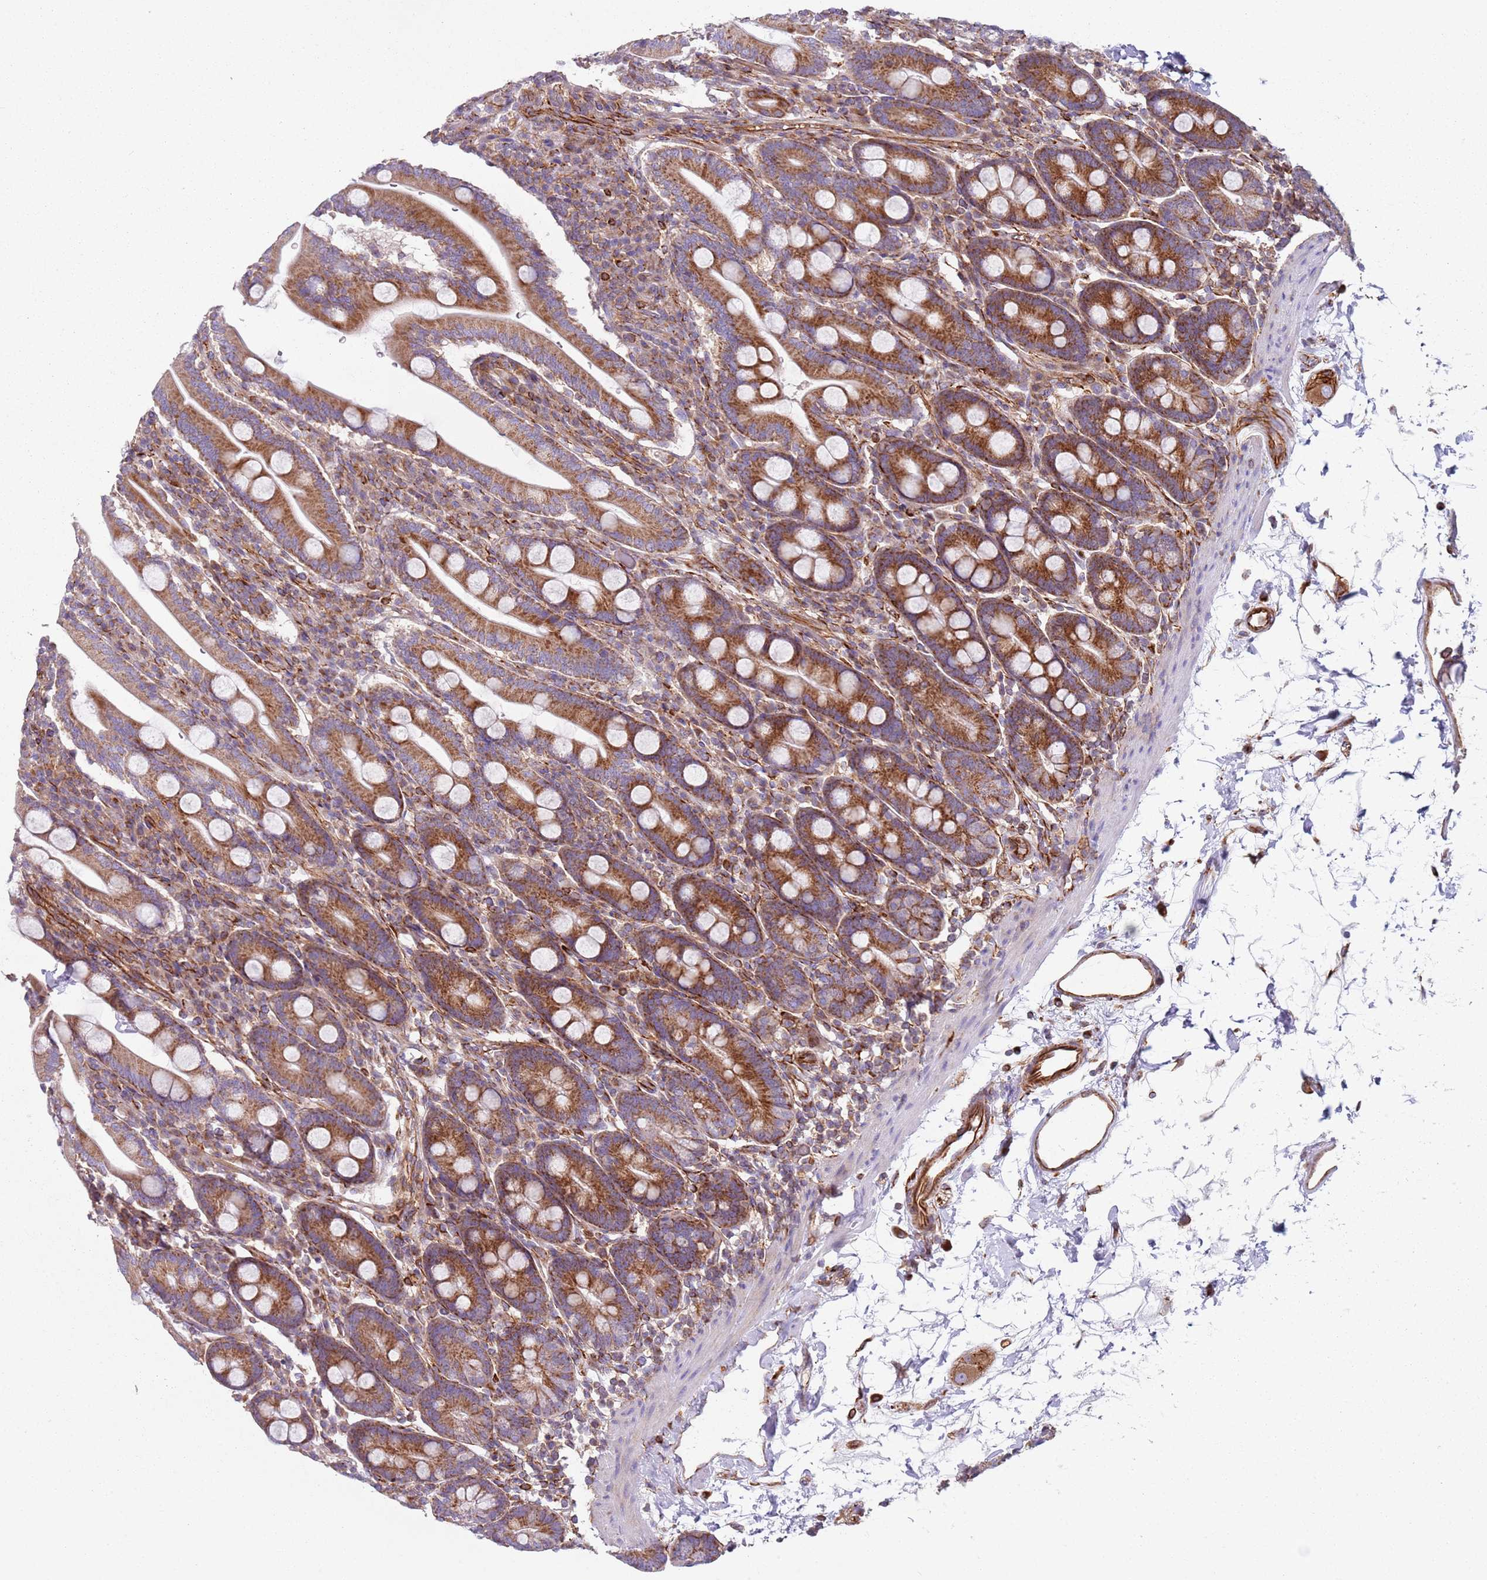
{"staining": {"intensity": "moderate", "quantity": ">75%", "location": "cytoplasmic/membranous"}, "tissue": "duodenum", "cell_type": "Glandular cells", "image_type": "normal", "snomed": [{"axis": "morphology", "description": "Normal tissue, NOS"}, {"axis": "topography", "description": "Duodenum"}], "caption": "Human duodenum stained for a protein (brown) reveals moderate cytoplasmic/membranous positive positivity in about >75% of glandular cells.", "gene": "SNAPIN", "patient": {"sex": "male", "age": 35}}